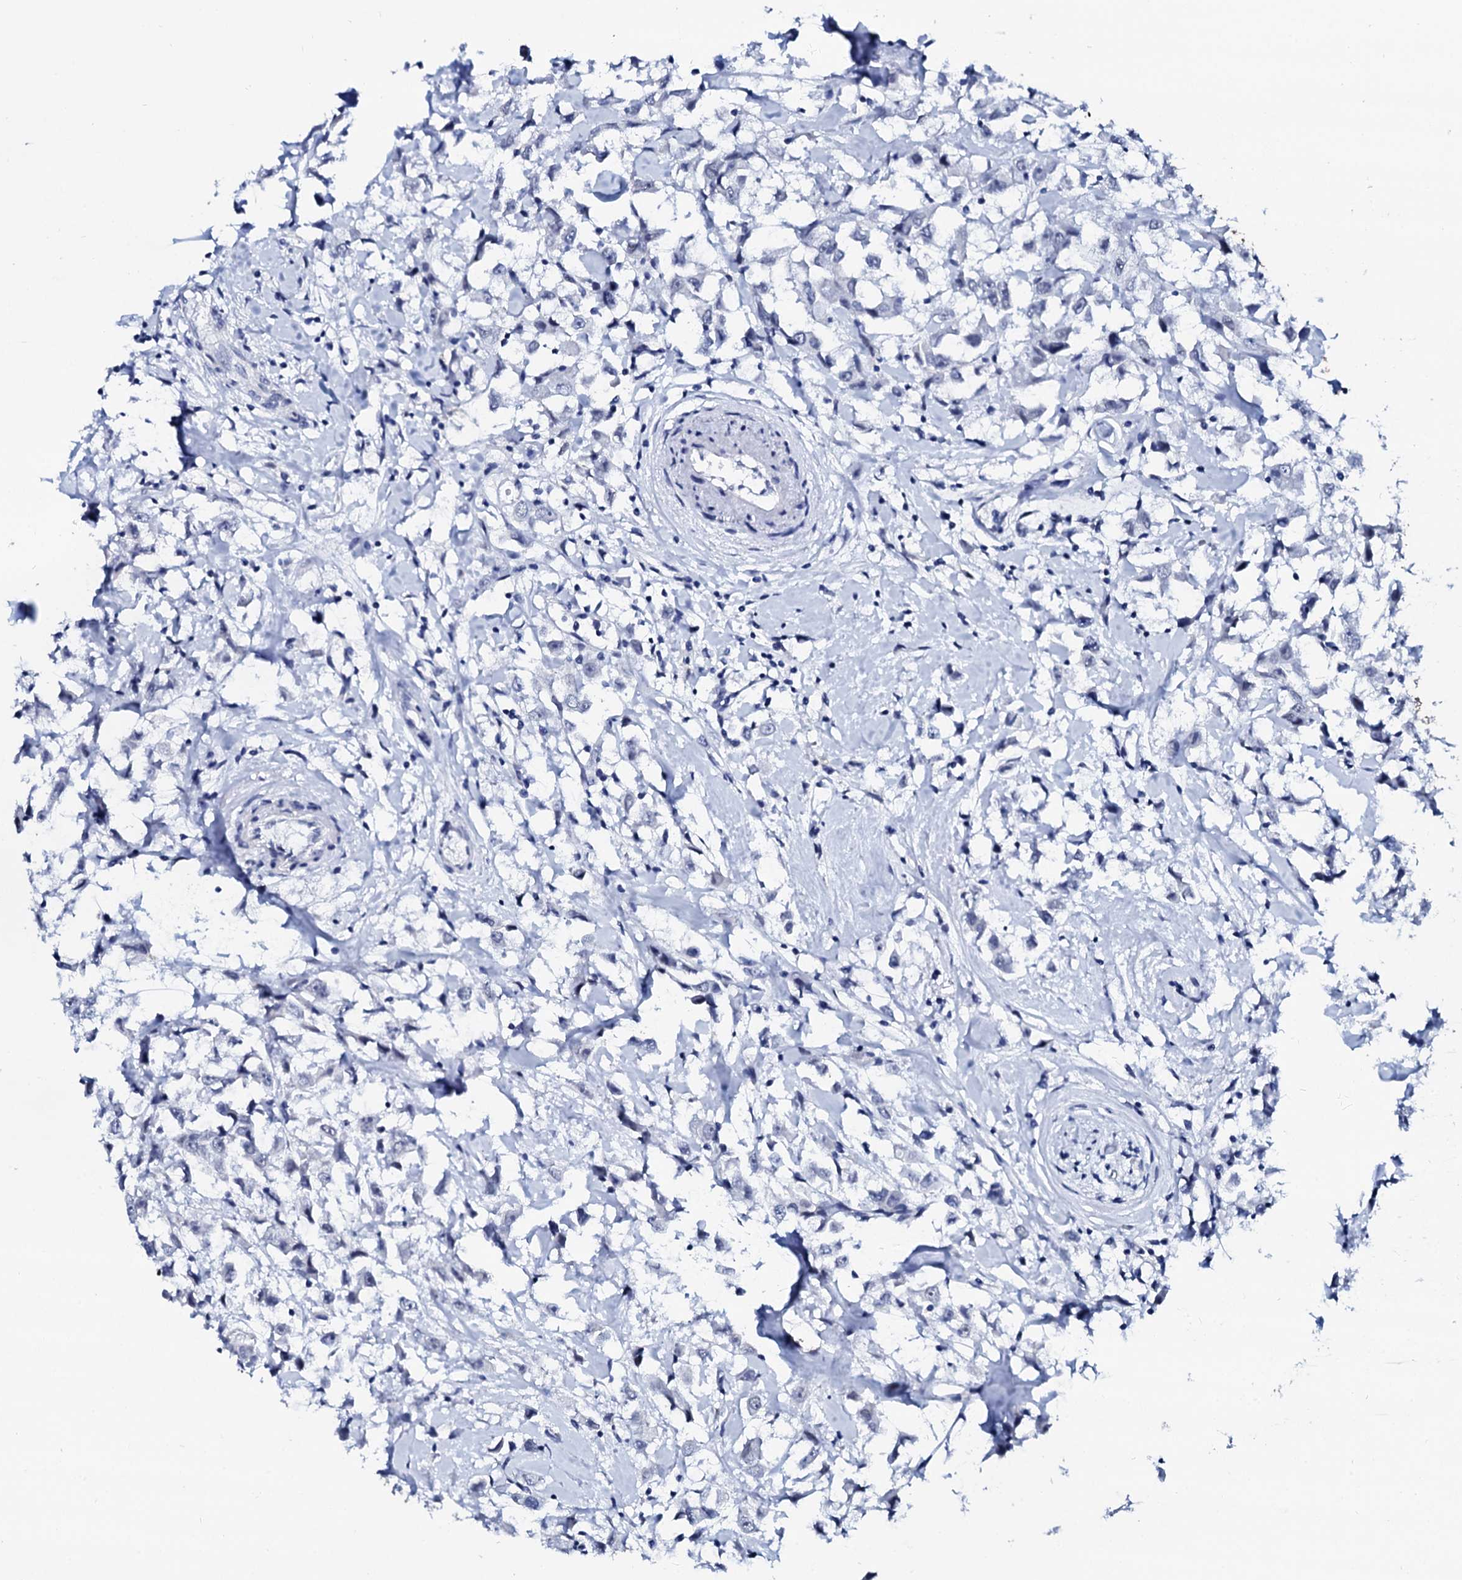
{"staining": {"intensity": "negative", "quantity": "none", "location": "none"}, "tissue": "breast cancer", "cell_type": "Tumor cells", "image_type": "cancer", "snomed": [{"axis": "morphology", "description": "Duct carcinoma"}, {"axis": "topography", "description": "Breast"}], "caption": "Protein analysis of breast cancer displays no significant positivity in tumor cells.", "gene": "SPATA19", "patient": {"sex": "female", "age": 61}}